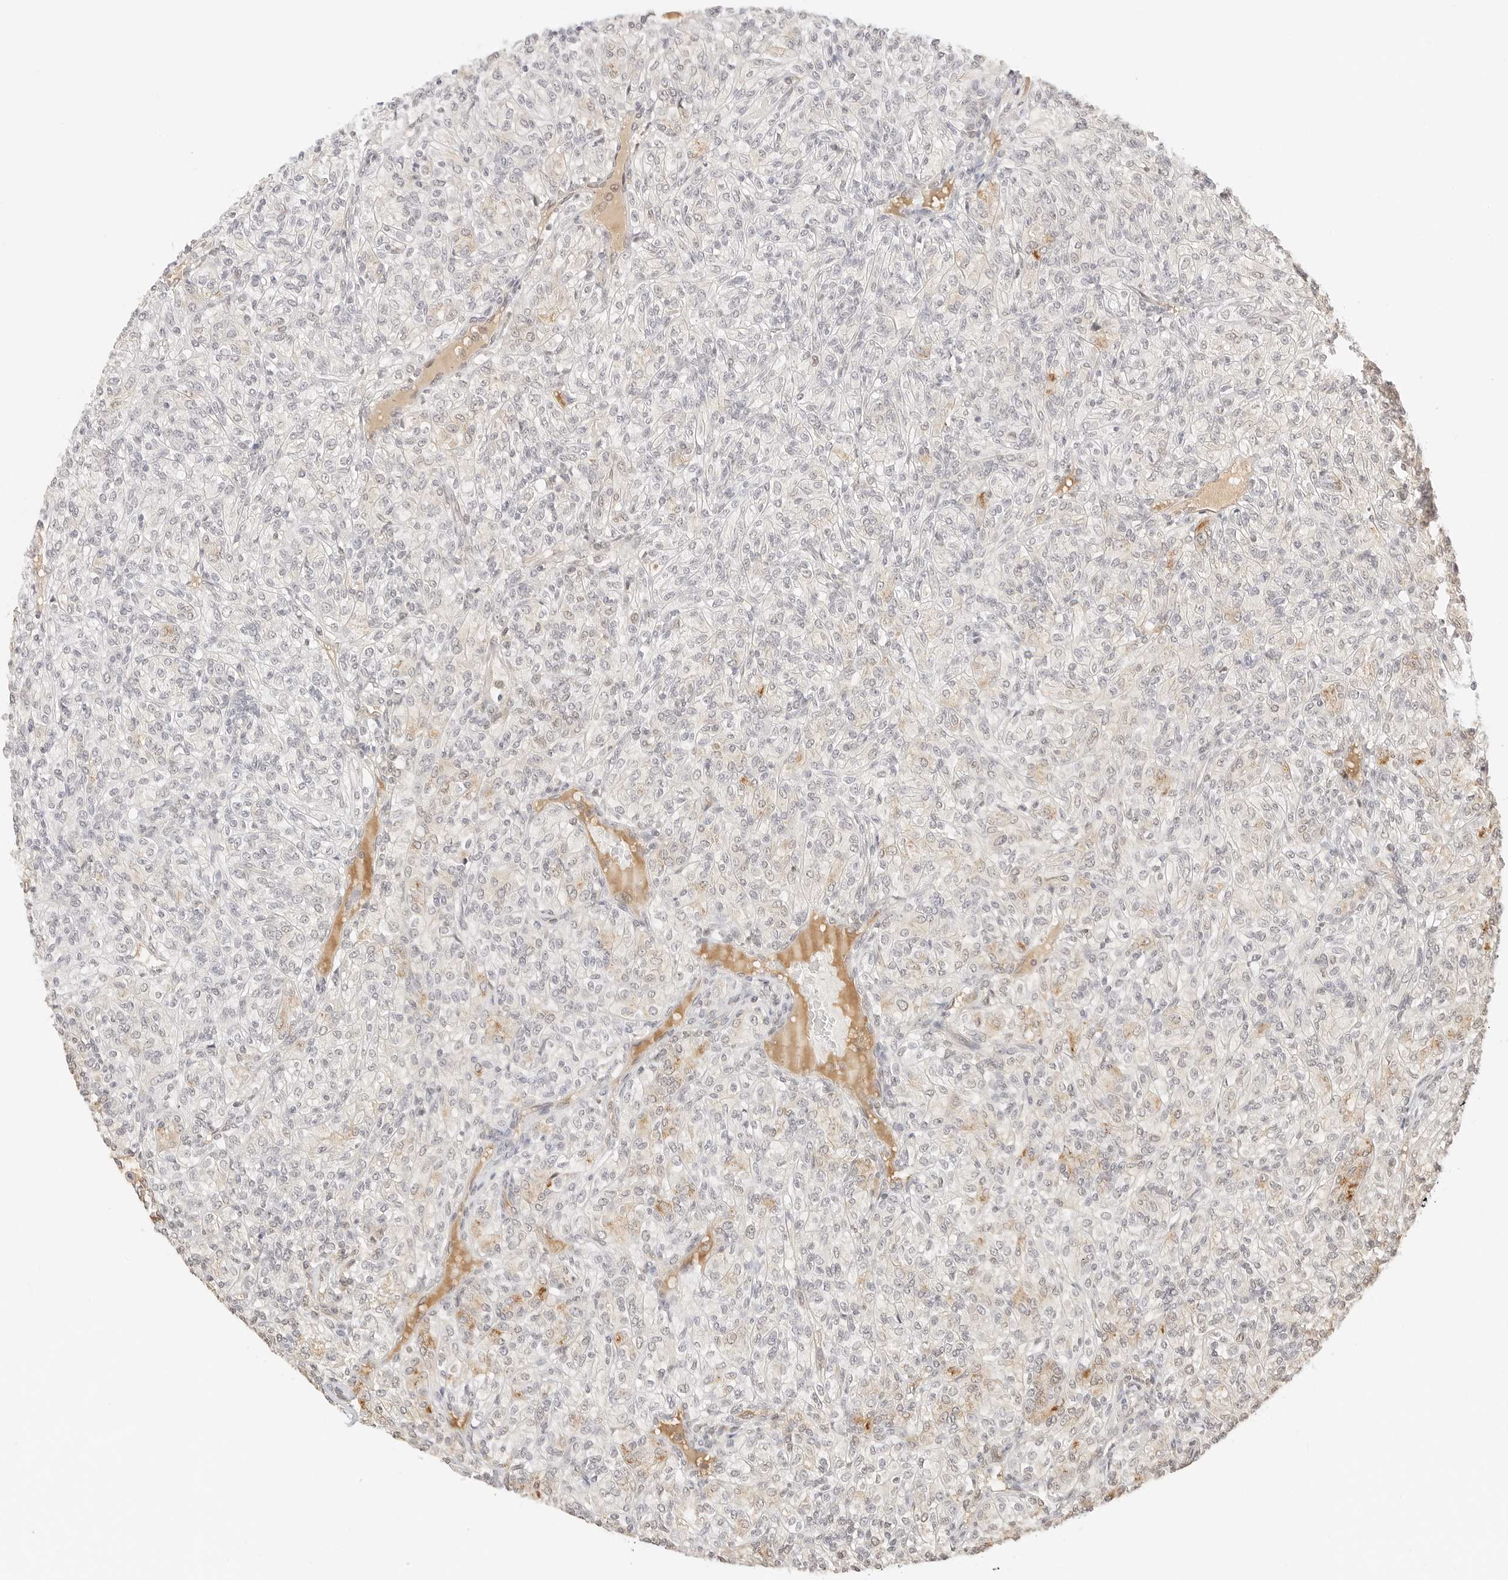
{"staining": {"intensity": "moderate", "quantity": "<25%", "location": "cytoplasmic/membranous"}, "tissue": "renal cancer", "cell_type": "Tumor cells", "image_type": "cancer", "snomed": [{"axis": "morphology", "description": "Adenocarcinoma, NOS"}, {"axis": "topography", "description": "Kidney"}], "caption": "Immunohistochemical staining of human renal cancer reveals low levels of moderate cytoplasmic/membranous expression in approximately <25% of tumor cells. The staining was performed using DAB (3,3'-diaminobenzidine), with brown indicating positive protein expression. Nuclei are stained blue with hematoxylin.", "gene": "SEPTIN4", "patient": {"sex": "male", "age": 77}}